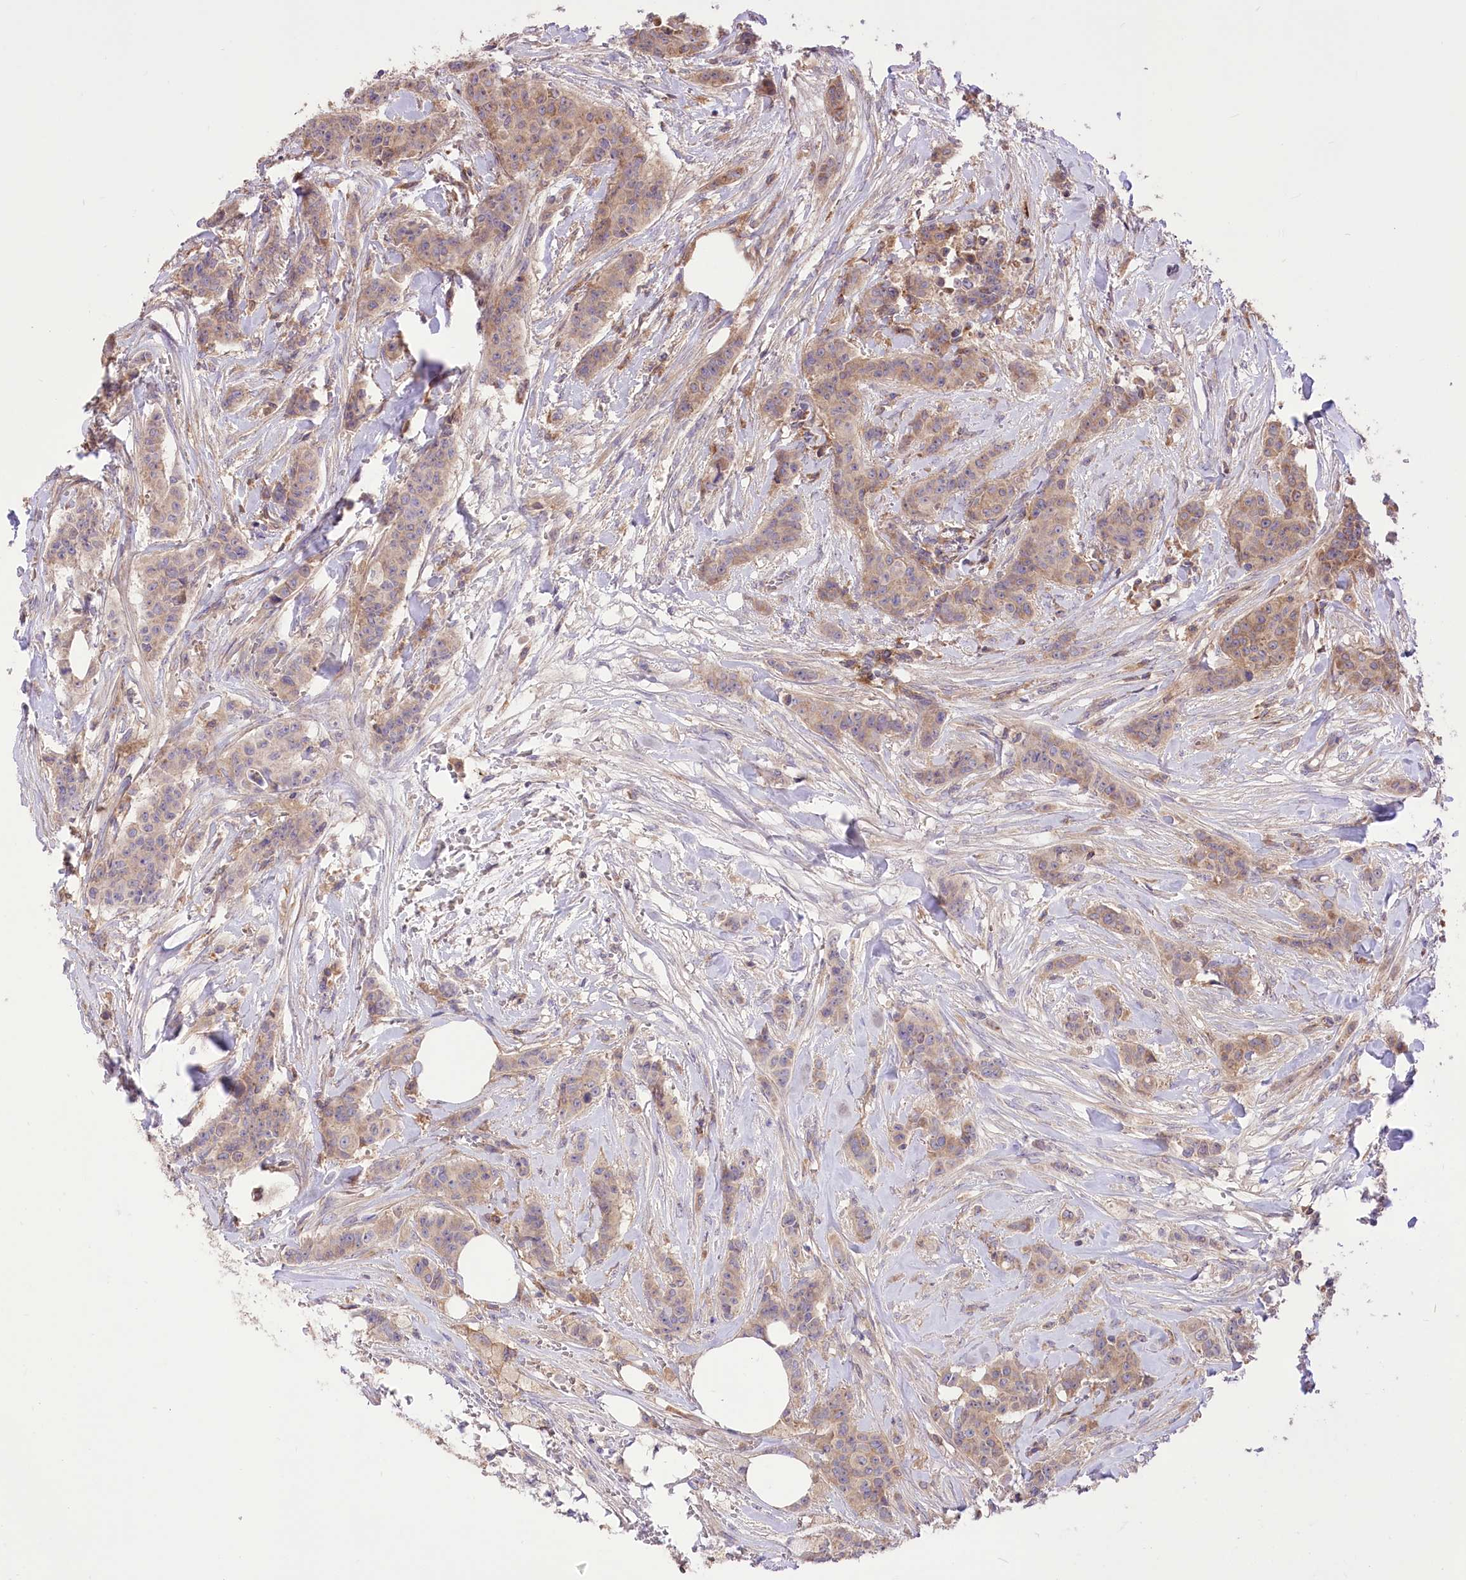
{"staining": {"intensity": "weak", "quantity": "25%-75%", "location": "cytoplasmic/membranous"}, "tissue": "breast cancer", "cell_type": "Tumor cells", "image_type": "cancer", "snomed": [{"axis": "morphology", "description": "Duct carcinoma"}, {"axis": "topography", "description": "Breast"}], "caption": "Approximately 25%-75% of tumor cells in infiltrating ductal carcinoma (breast) reveal weak cytoplasmic/membranous protein positivity as visualized by brown immunohistochemical staining.", "gene": "XYLB", "patient": {"sex": "female", "age": 40}}